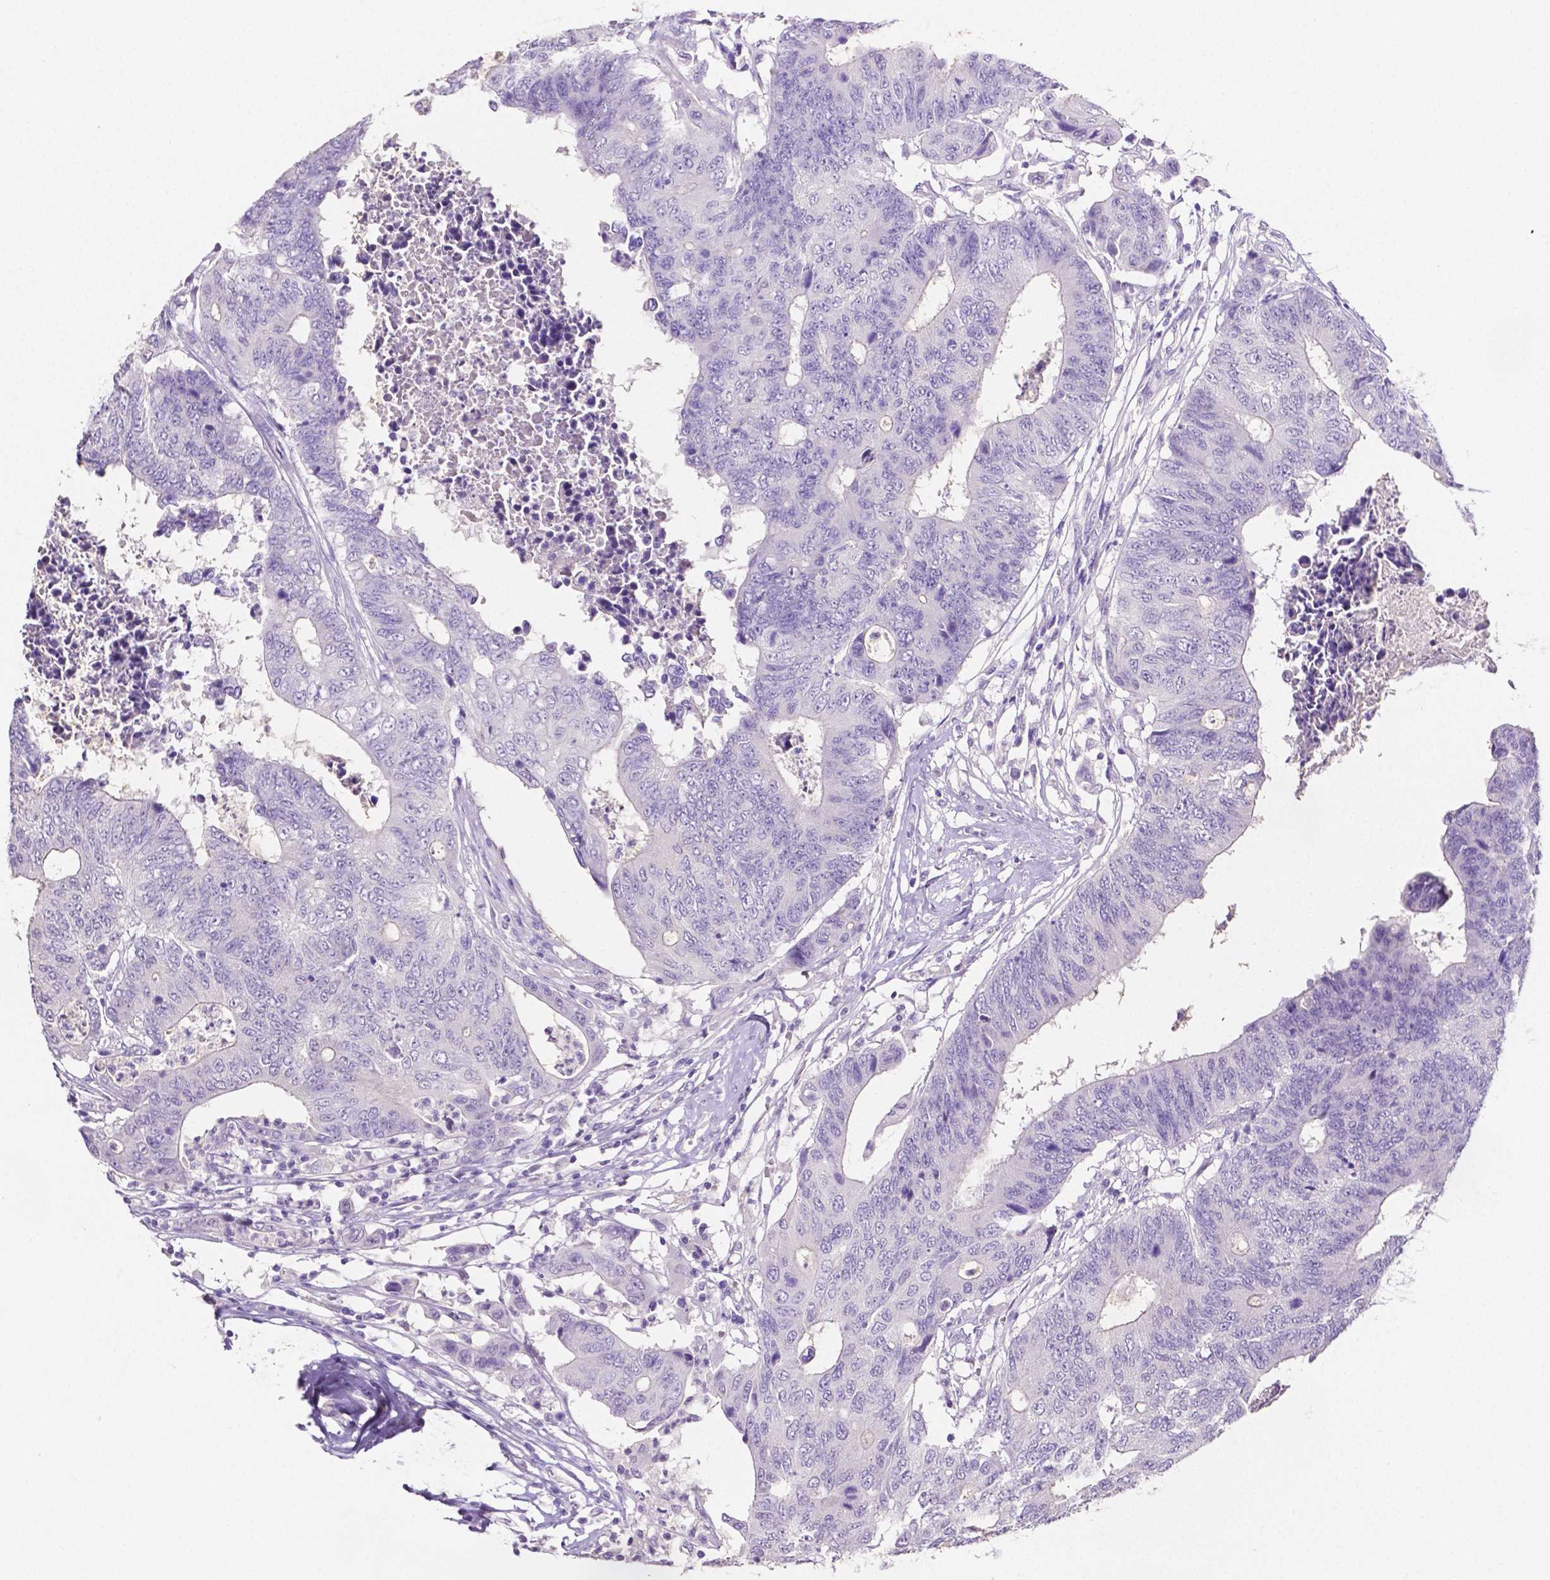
{"staining": {"intensity": "negative", "quantity": "none", "location": "none"}, "tissue": "colorectal cancer", "cell_type": "Tumor cells", "image_type": "cancer", "snomed": [{"axis": "morphology", "description": "Adenocarcinoma, NOS"}, {"axis": "topography", "description": "Colon"}], "caption": "DAB (3,3'-diaminobenzidine) immunohistochemical staining of colorectal adenocarcinoma reveals no significant positivity in tumor cells.", "gene": "SLC22A2", "patient": {"sex": "female", "age": 48}}